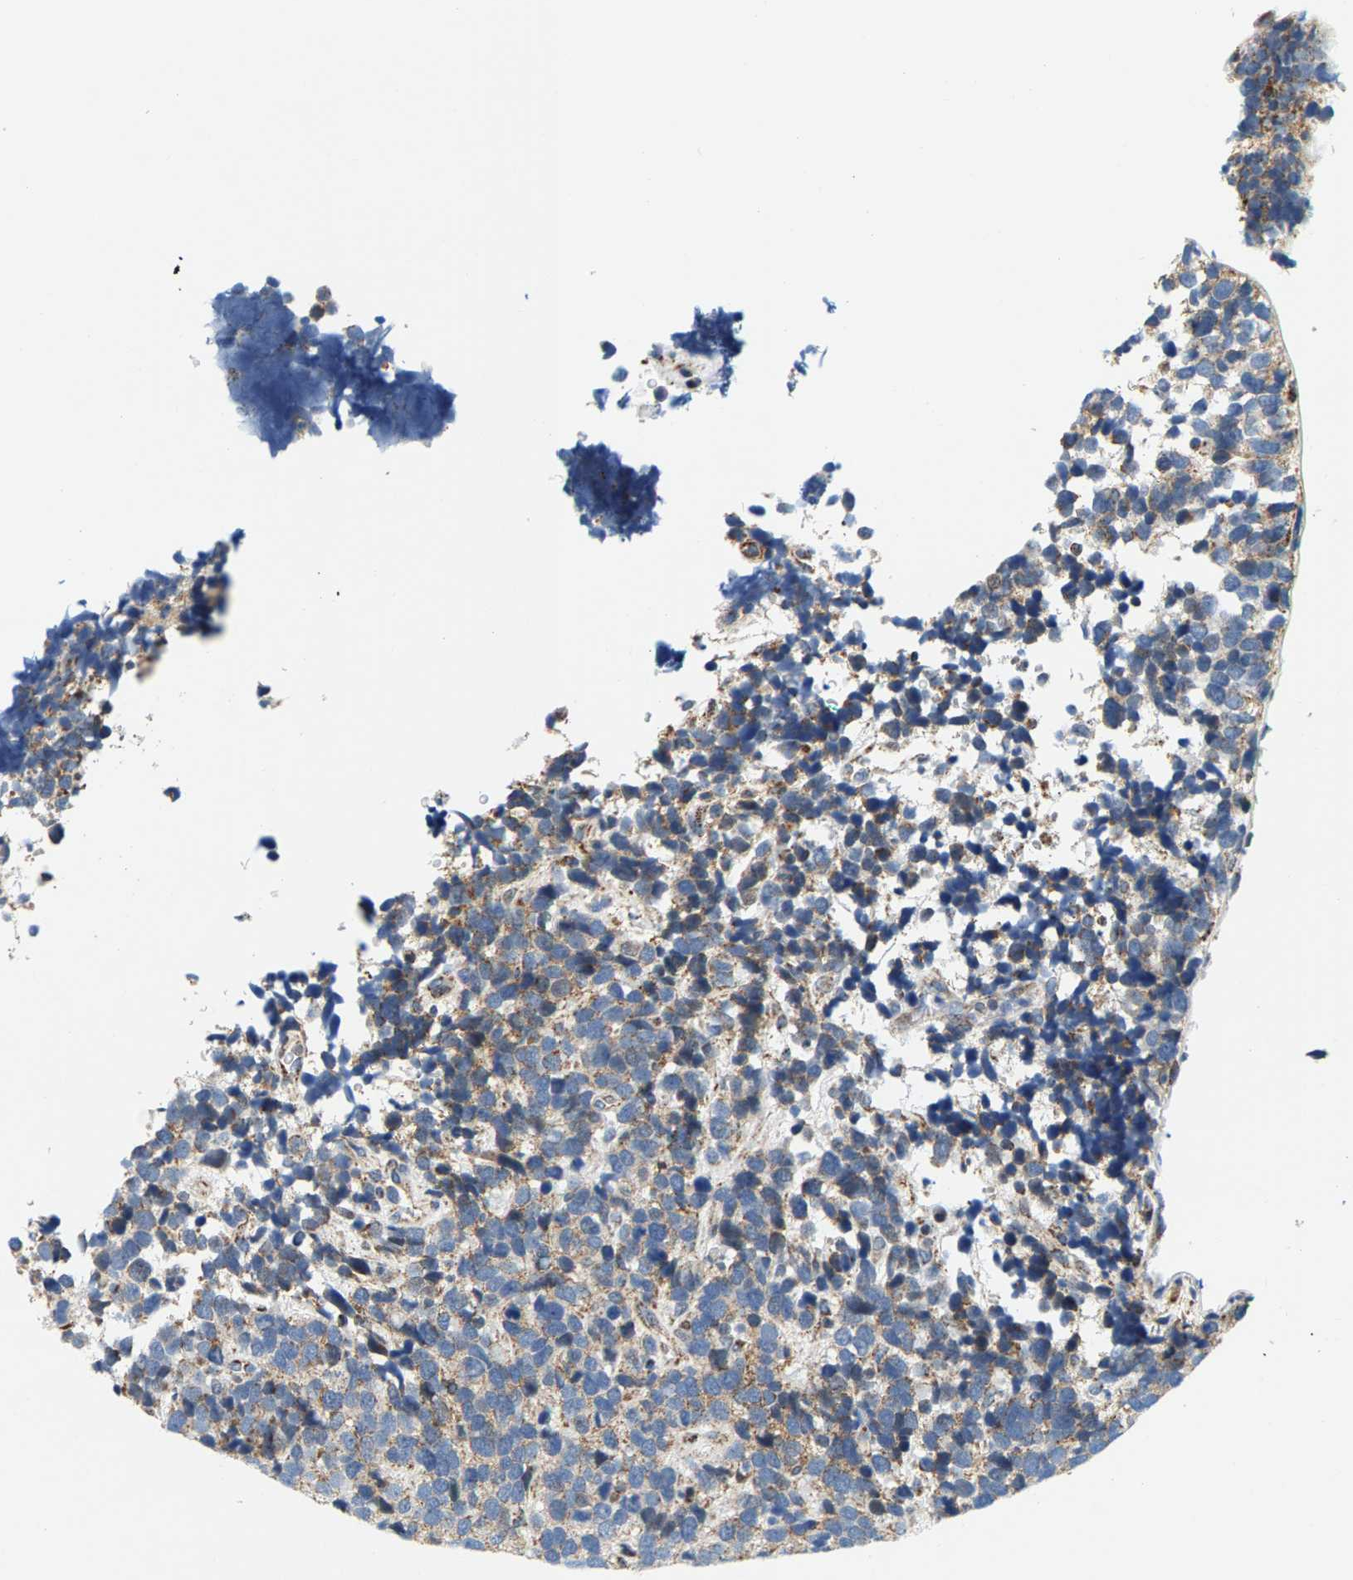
{"staining": {"intensity": "moderate", "quantity": "25%-75%", "location": "cytoplasmic/membranous"}, "tissue": "urothelial cancer", "cell_type": "Tumor cells", "image_type": "cancer", "snomed": [{"axis": "morphology", "description": "Urothelial carcinoma, High grade"}, {"axis": "topography", "description": "Urinary bladder"}], "caption": "Moderate cytoplasmic/membranous staining for a protein is identified in about 25%-75% of tumor cells of urothelial carcinoma (high-grade) using immunohistochemistry (IHC).", "gene": "PDE1A", "patient": {"sex": "female", "age": 82}}